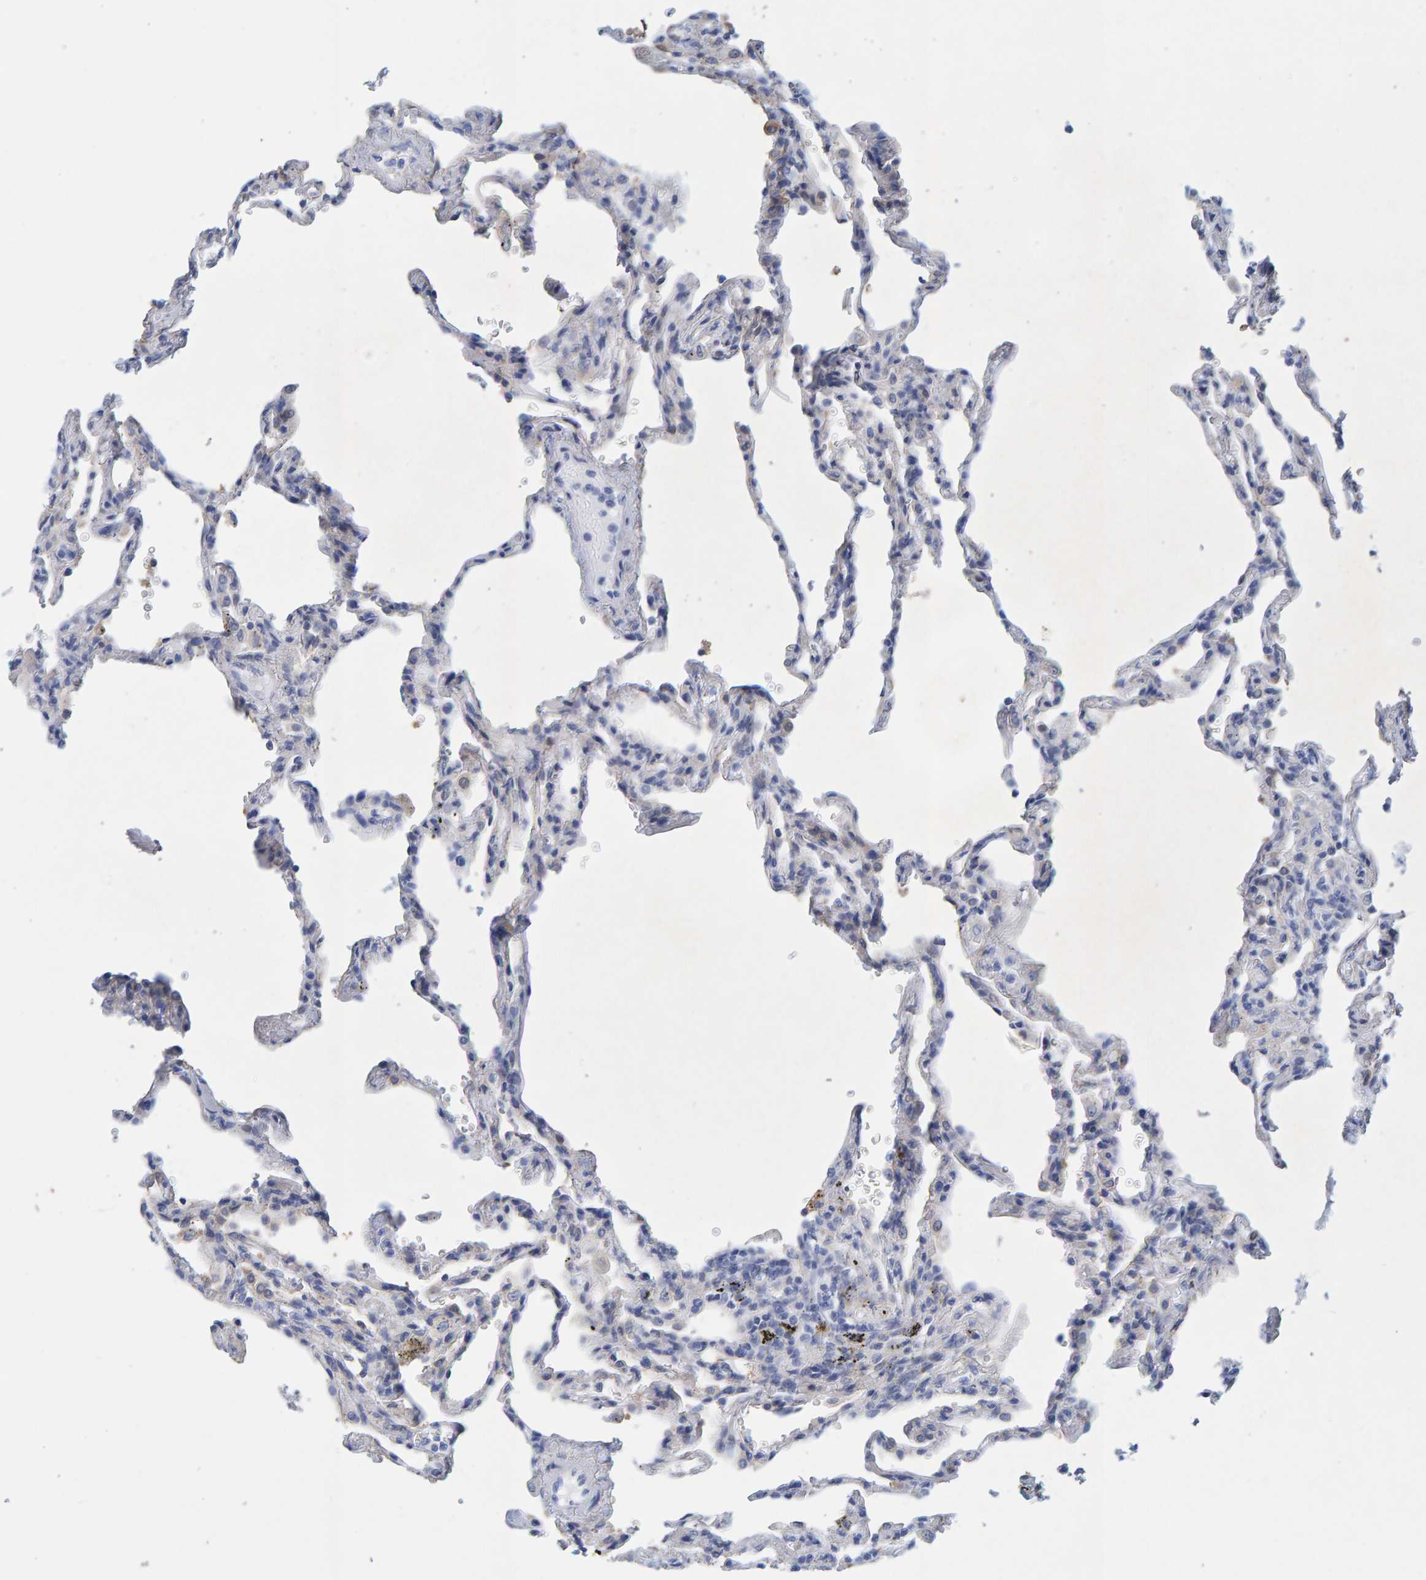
{"staining": {"intensity": "negative", "quantity": "none", "location": "none"}, "tissue": "lung", "cell_type": "Alveolar cells", "image_type": "normal", "snomed": [{"axis": "morphology", "description": "Normal tissue, NOS"}, {"axis": "topography", "description": "Lung"}], "caption": "DAB immunohistochemical staining of normal lung demonstrates no significant positivity in alveolar cells.", "gene": "KLHL11", "patient": {"sex": "male", "age": 59}}